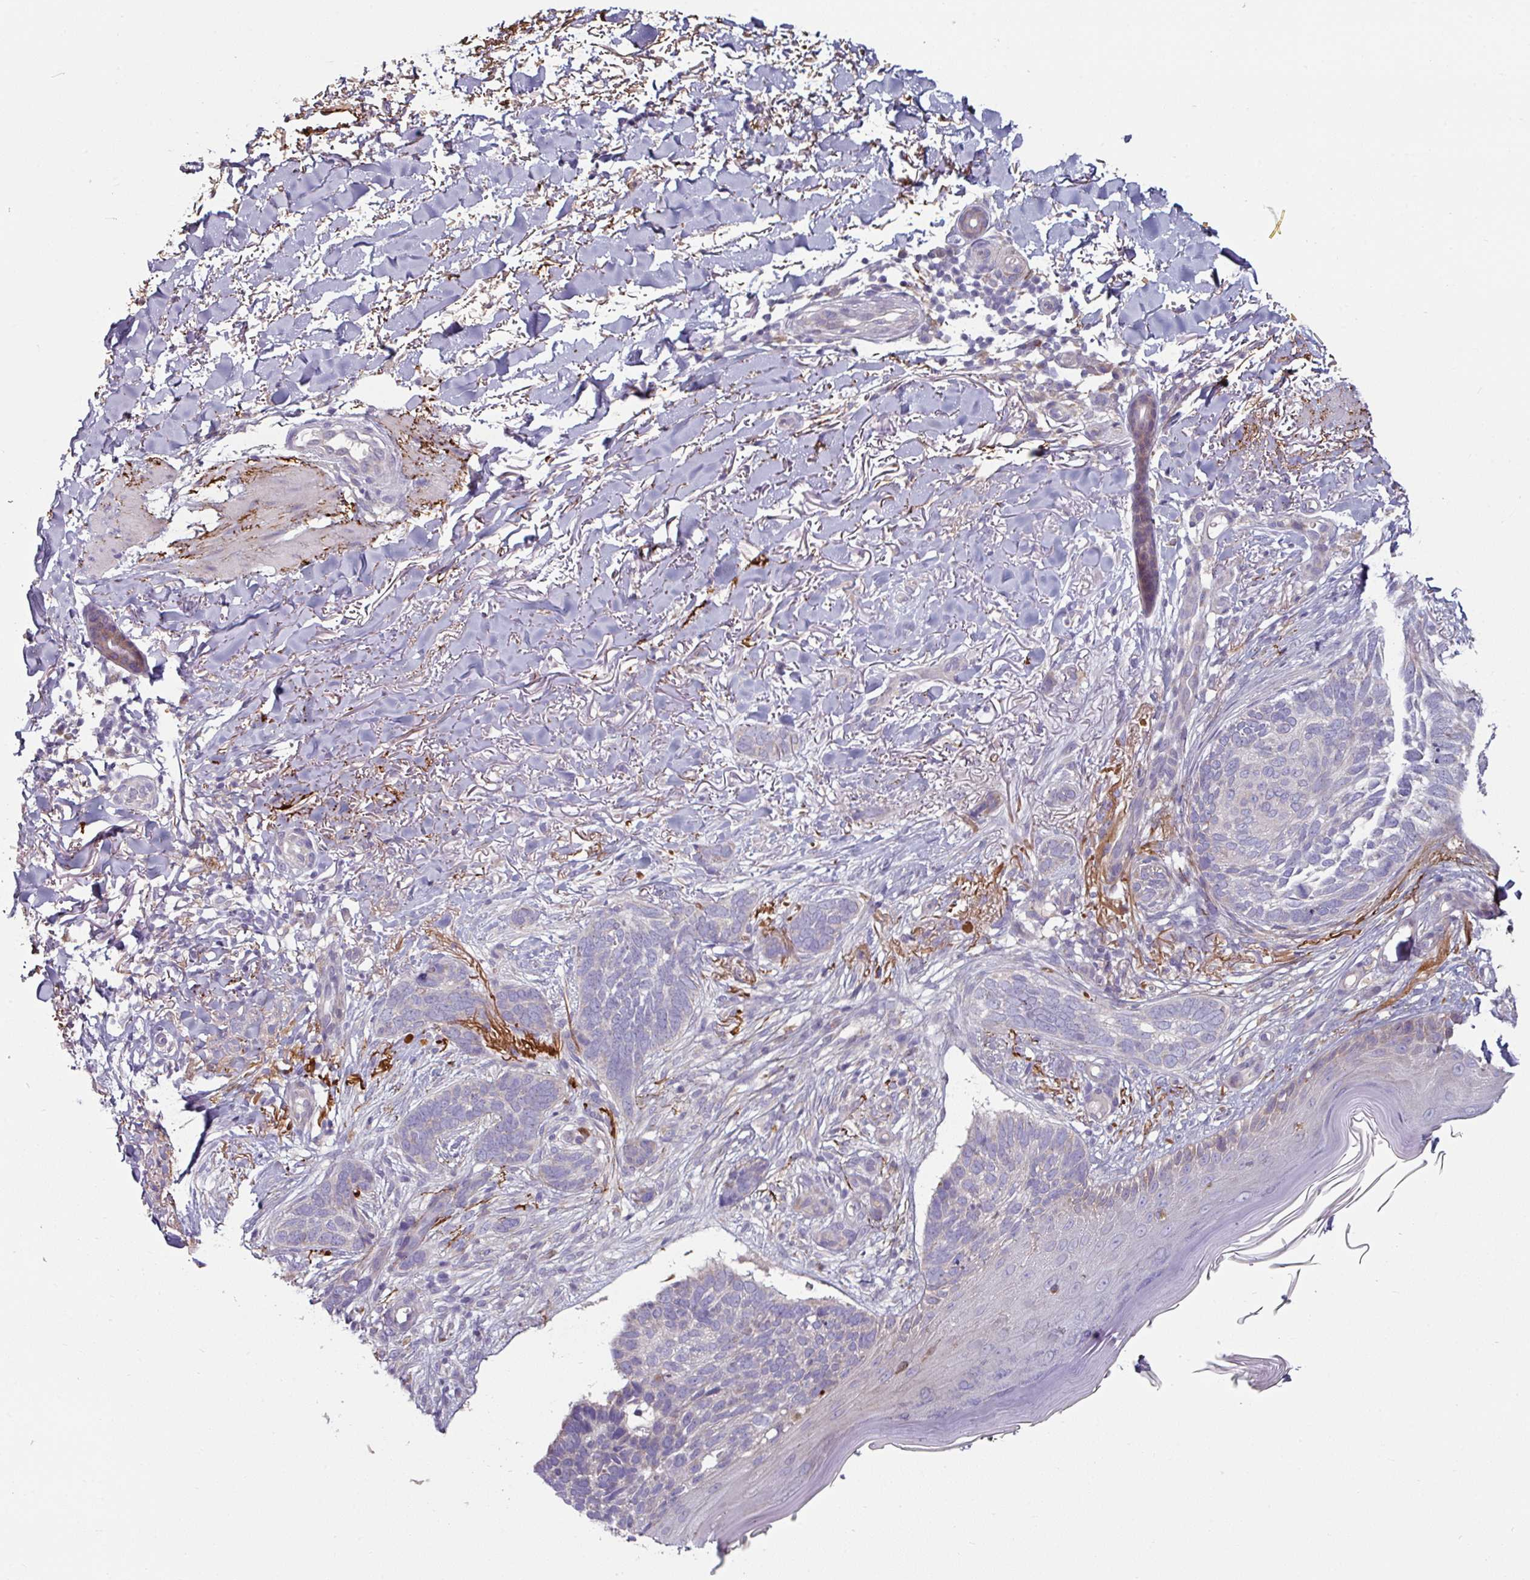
{"staining": {"intensity": "negative", "quantity": "none", "location": "none"}, "tissue": "skin cancer", "cell_type": "Tumor cells", "image_type": "cancer", "snomed": [{"axis": "morphology", "description": "Normal tissue, NOS"}, {"axis": "morphology", "description": "Basal cell carcinoma"}, {"axis": "topography", "description": "Skin"}], "caption": "Protein analysis of skin basal cell carcinoma displays no significant staining in tumor cells.", "gene": "MTMR14", "patient": {"sex": "female", "age": 67}}